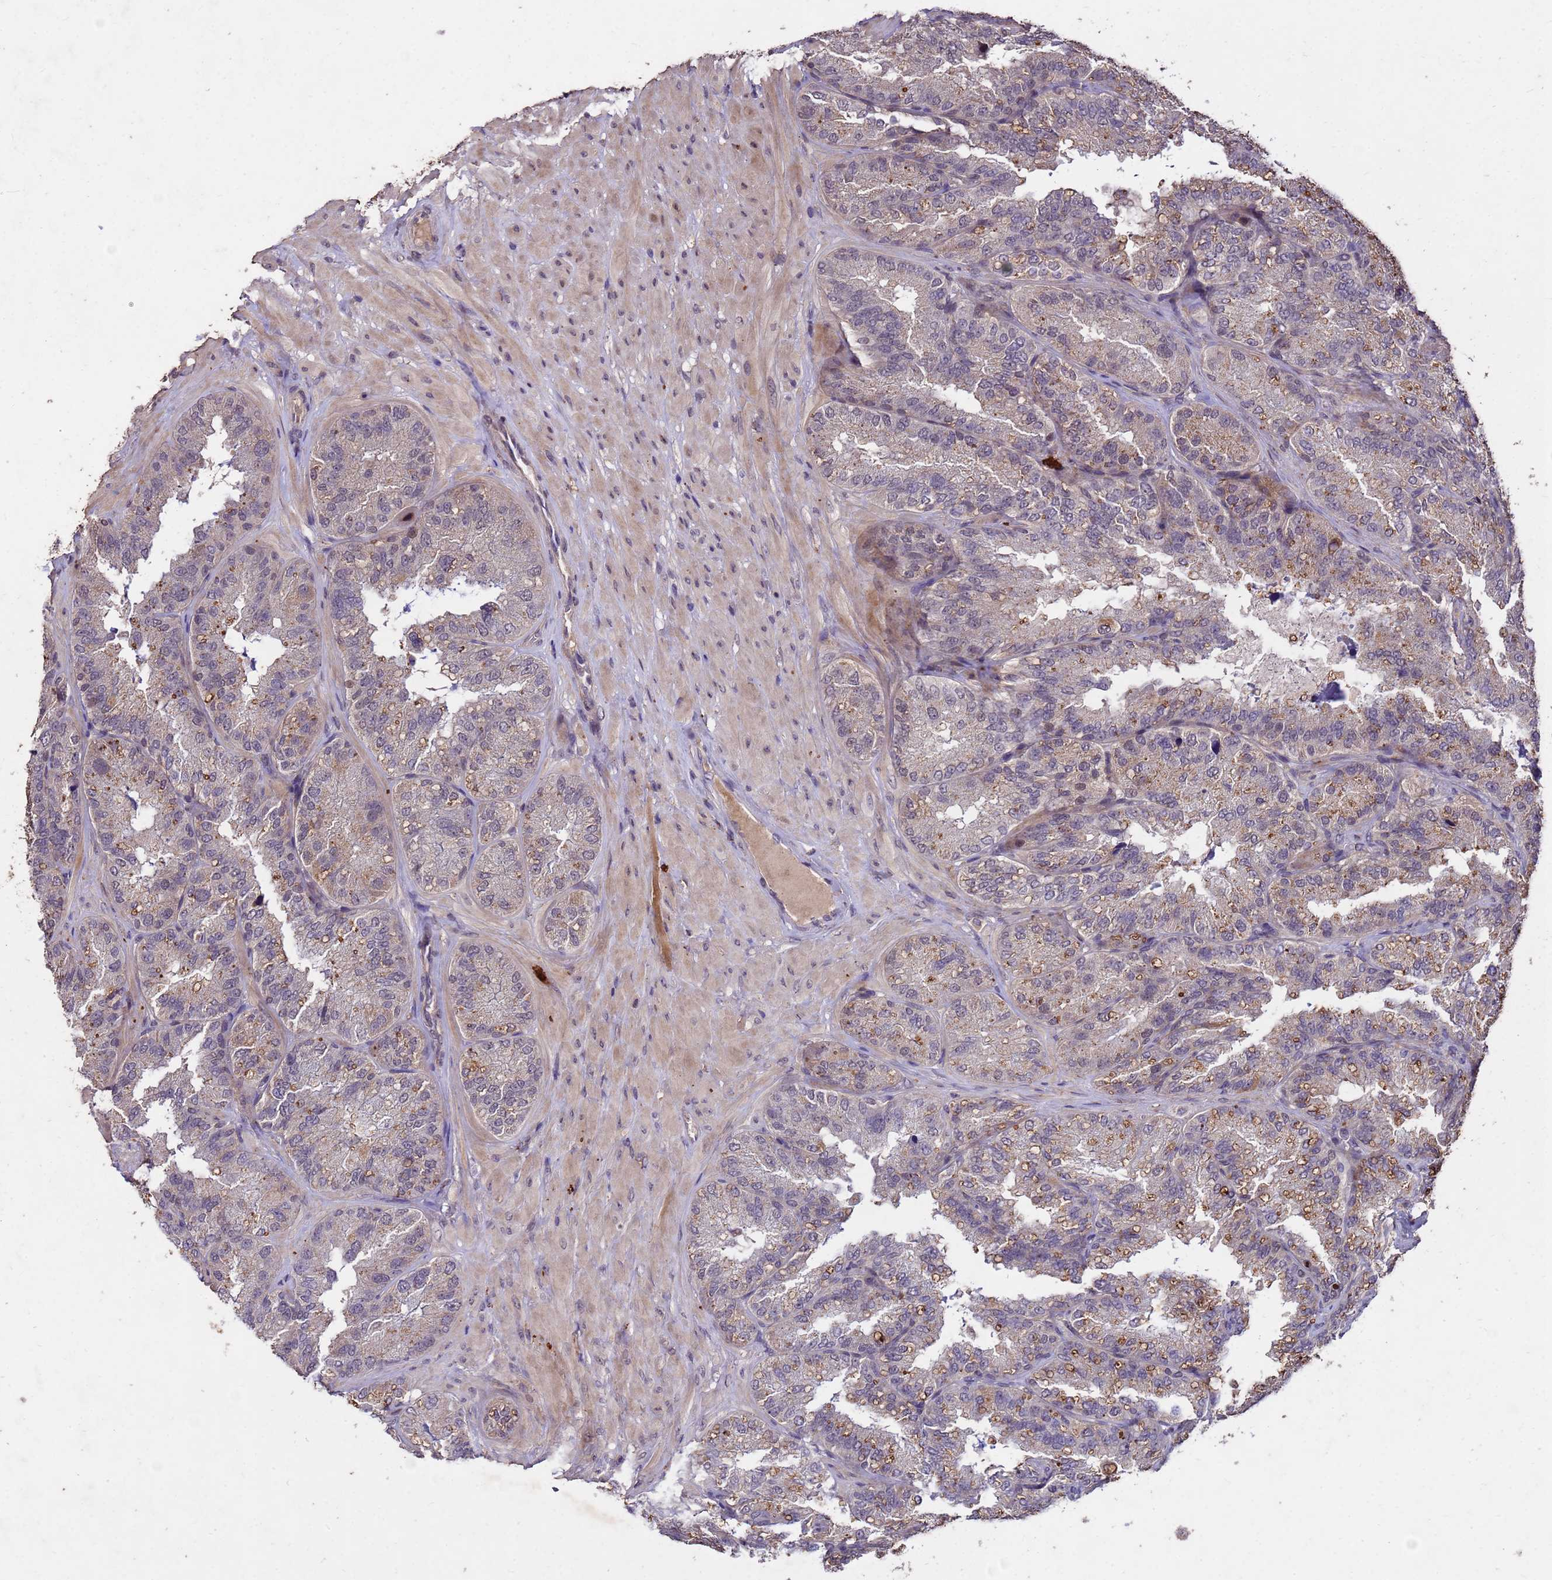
{"staining": {"intensity": "moderate", "quantity": "<25%", "location": "cytoplasmic/membranous"}, "tissue": "seminal vesicle", "cell_type": "Glandular cells", "image_type": "normal", "snomed": [{"axis": "morphology", "description": "Normal tissue, NOS"}, {"axis": "topography", "description": "Seminal veicle"}], "caption": "Immunohistochemical staining of benign seminal vesicle shows <25% levels of moderate cytoplasmic/membranous protein positivity in approximately <25% of glandular cells. Immunohistochemistry stains the protein of interest in brown and the nuclei are stained blue.", "gene": "TOR4A", "patient": {"sex": "male", "age": 58}}